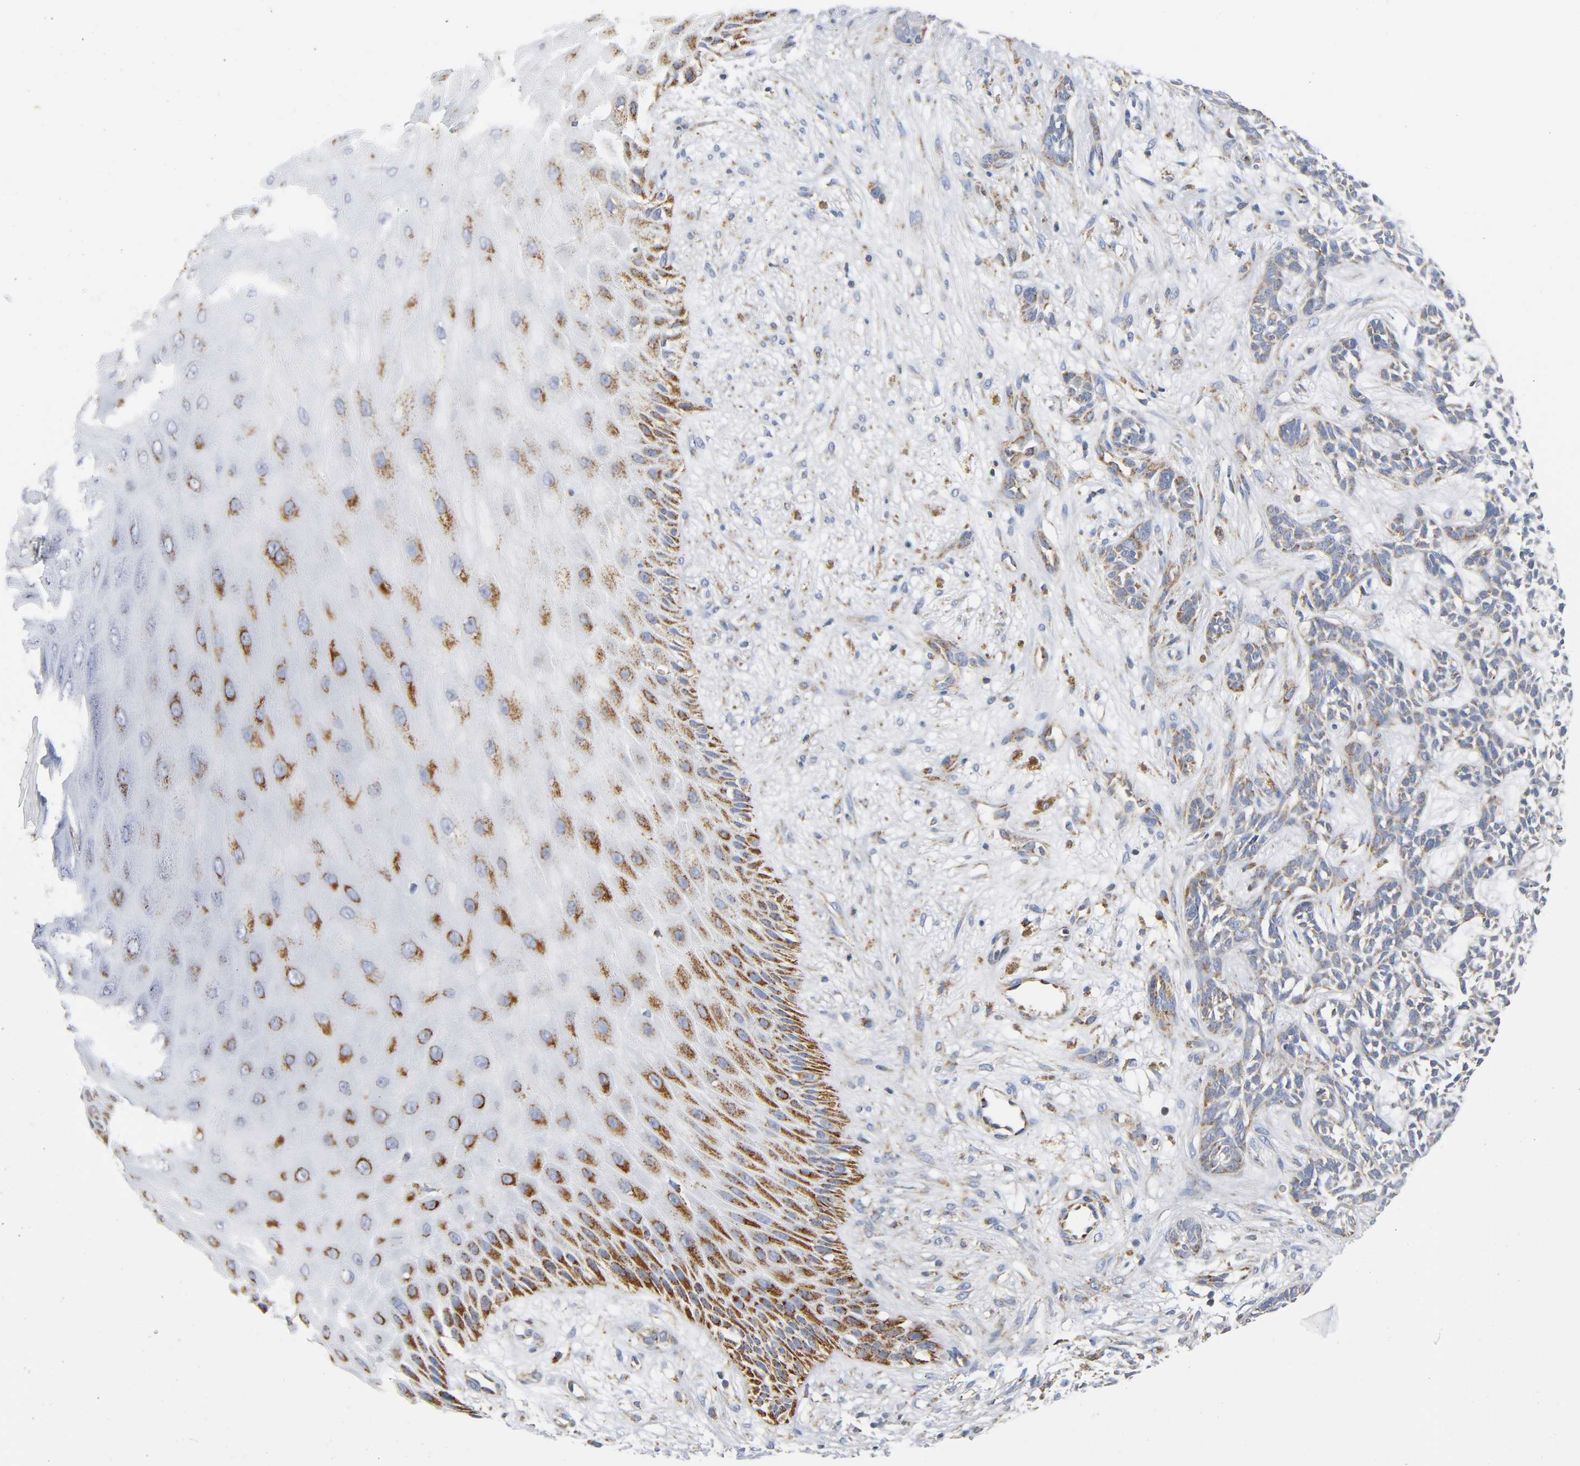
{"staining": {"intensity": "moderate", "quantity": "25%-75%", "location": "cytoplasmic/membranous"}, "tissue": "skin cancer", "cell_type": "Tumor cells", "image_type": "cancer", "snomed": [{"axis": "morphology", "description": "Basal cell carcinoma"}, {"axis": "topography", "description": "Skin"}], "caption": "Immunohistochemistry (IHC) photomicrograph of neoplastic tissue: skin cancer stained using immunohistochemistry shows medium levels of moderate protein expression localized specifically in the cytoplasmic/membranous of tumor cells, appearing as a cytoplasmic/membranous brown color.", "gene": "BAK1", "patient": {"sex": "female", "age": 84}}